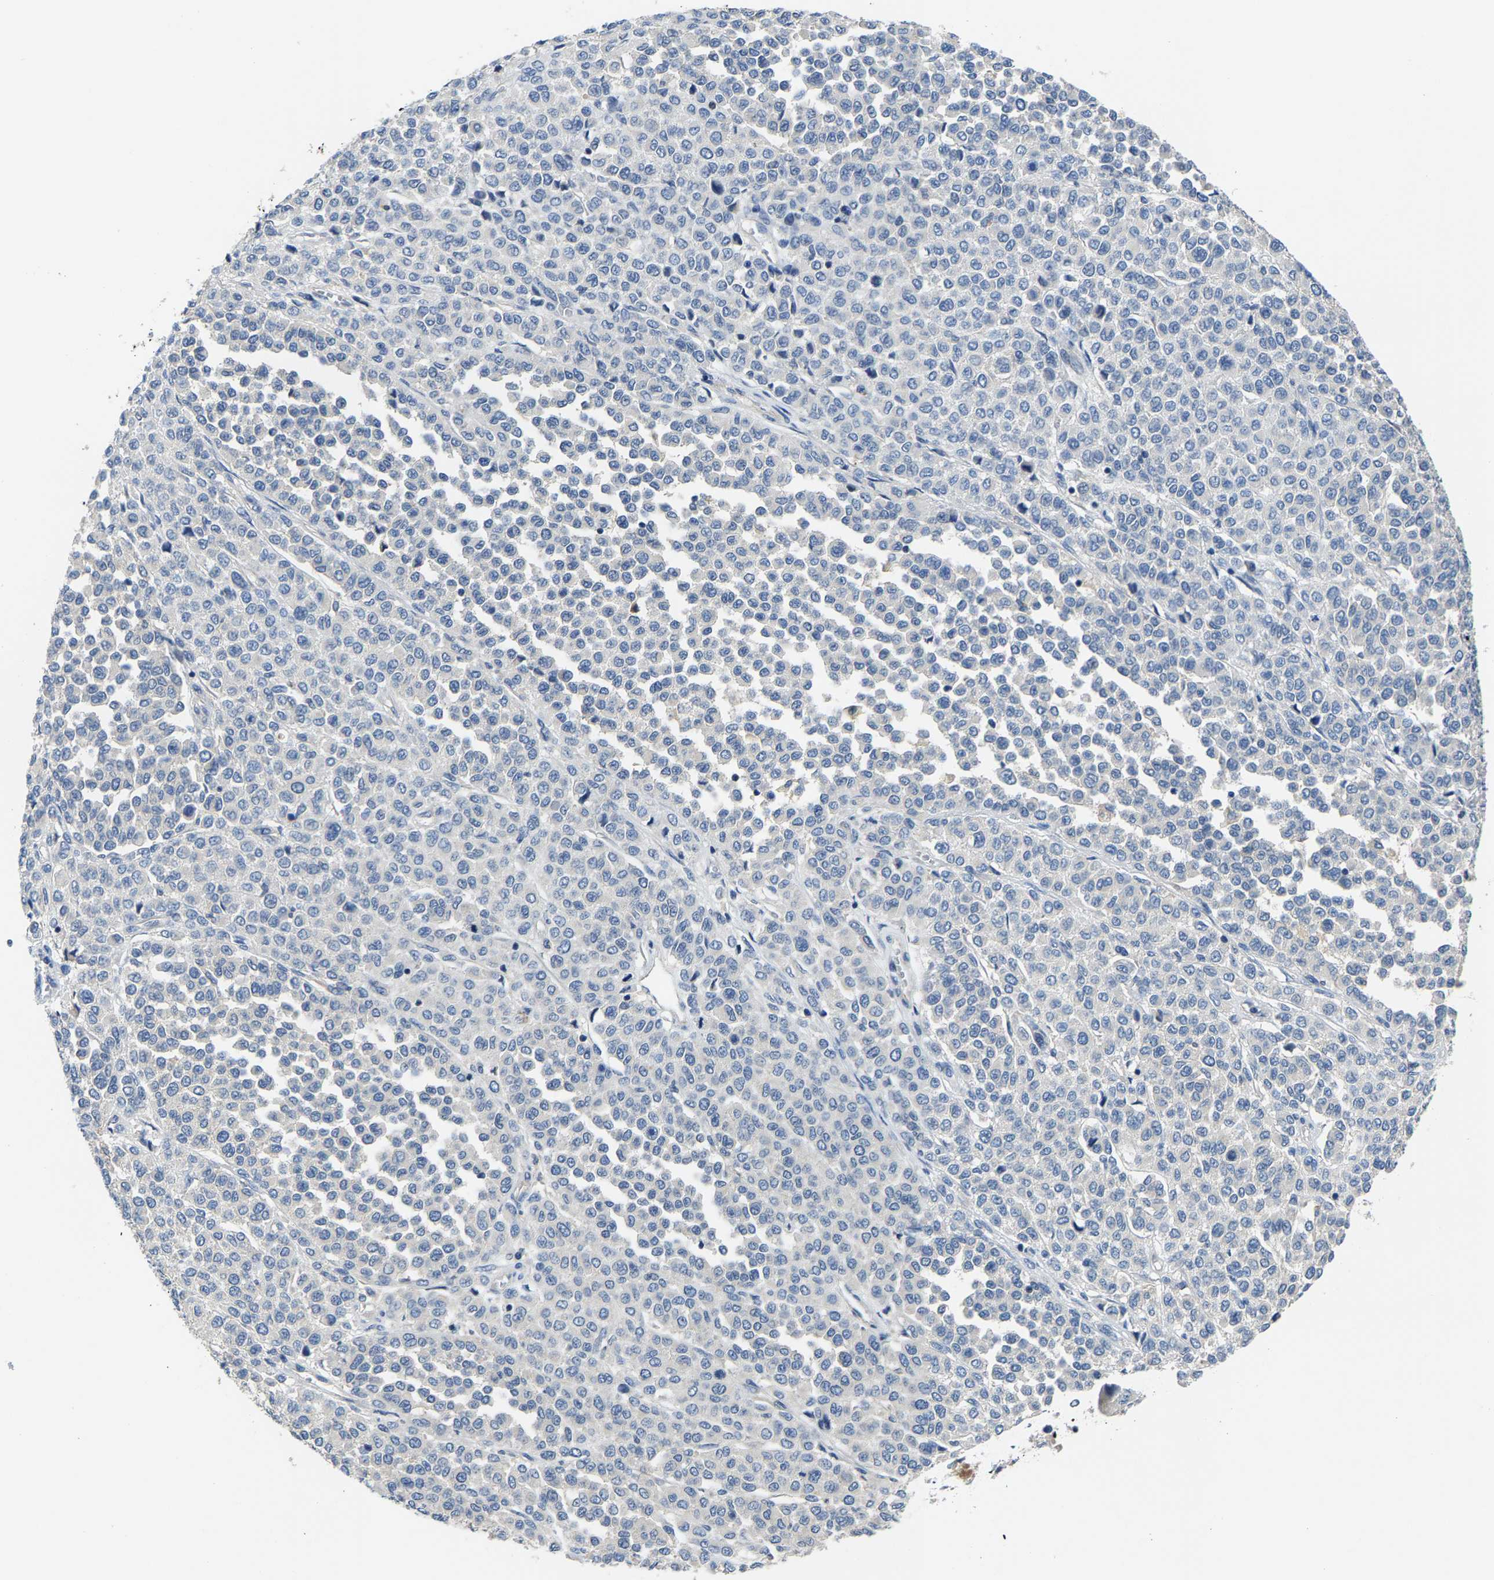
{"staining": {"intensity": "negative", "quantity": "none", "location": "none"}, "tissue": "melanoma", "cell_type": "Tumor cells", "image_type": "cancer", "snomed": [{"axis": "morphology", "description": "Malignant melanoma, Metastatic site"}, {"axis": "topography", "description": "Pancreas"}], "caption": "IHC of human malignant melanoma (metastatic site) reveals no staining in tumor cells.", "gene": "AGBL3", "patient": {"sex": "female", "age": 30}}